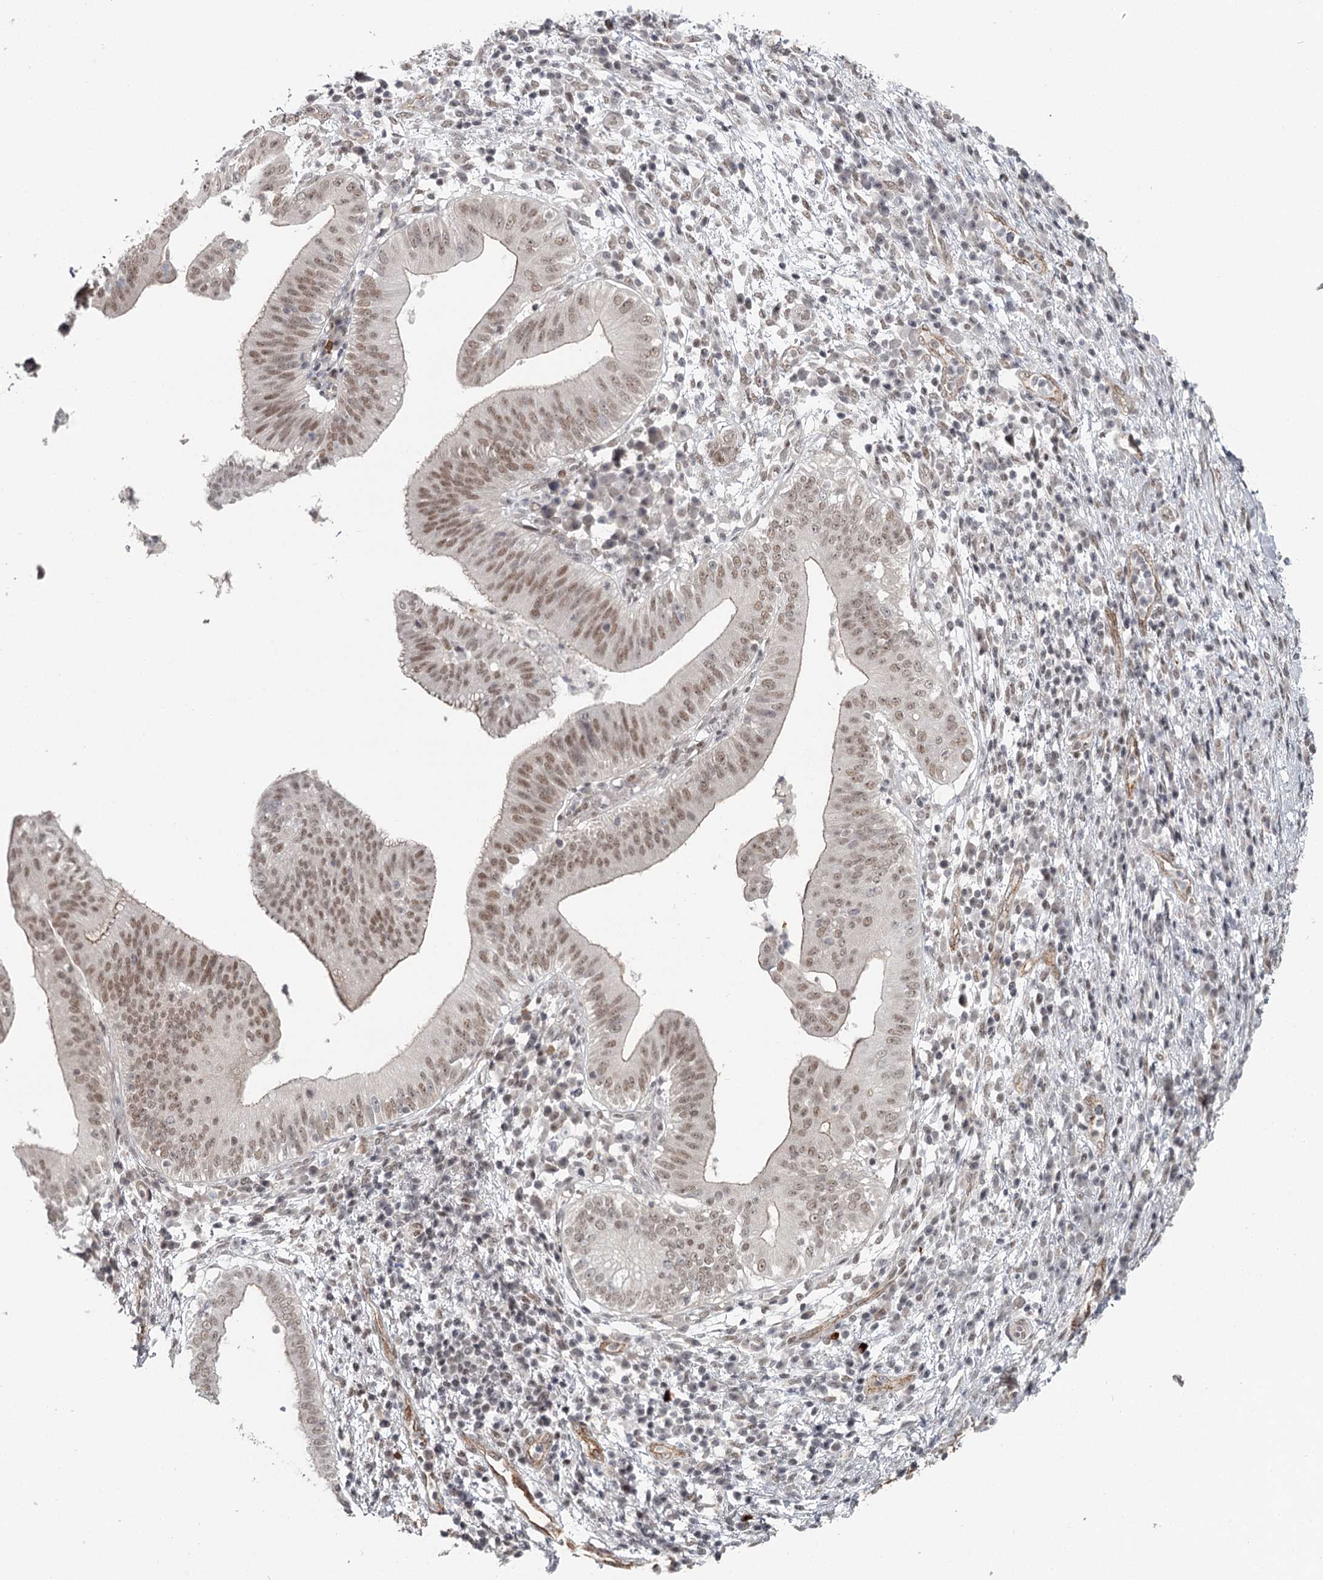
{"staining": {"intensity": "moderate", "quantity": ">75%", "location": "nuclear"}, "tissue": "pancreatic cancer", "cell_type": "Tumor cells", "image_type": "cancer", "snomed": [{"axis": "morphology", "description": "Adenocarcinoma, NOS"}, {"axis": "topography", "description": "Pancreas"}], "caption": "Human adenocarcinoma (pancreatic) stained with a protein marker displays moderate staining in tumor cells.", "gene": "FAM13C", "patient": {"sex": "male", "age": 68}}